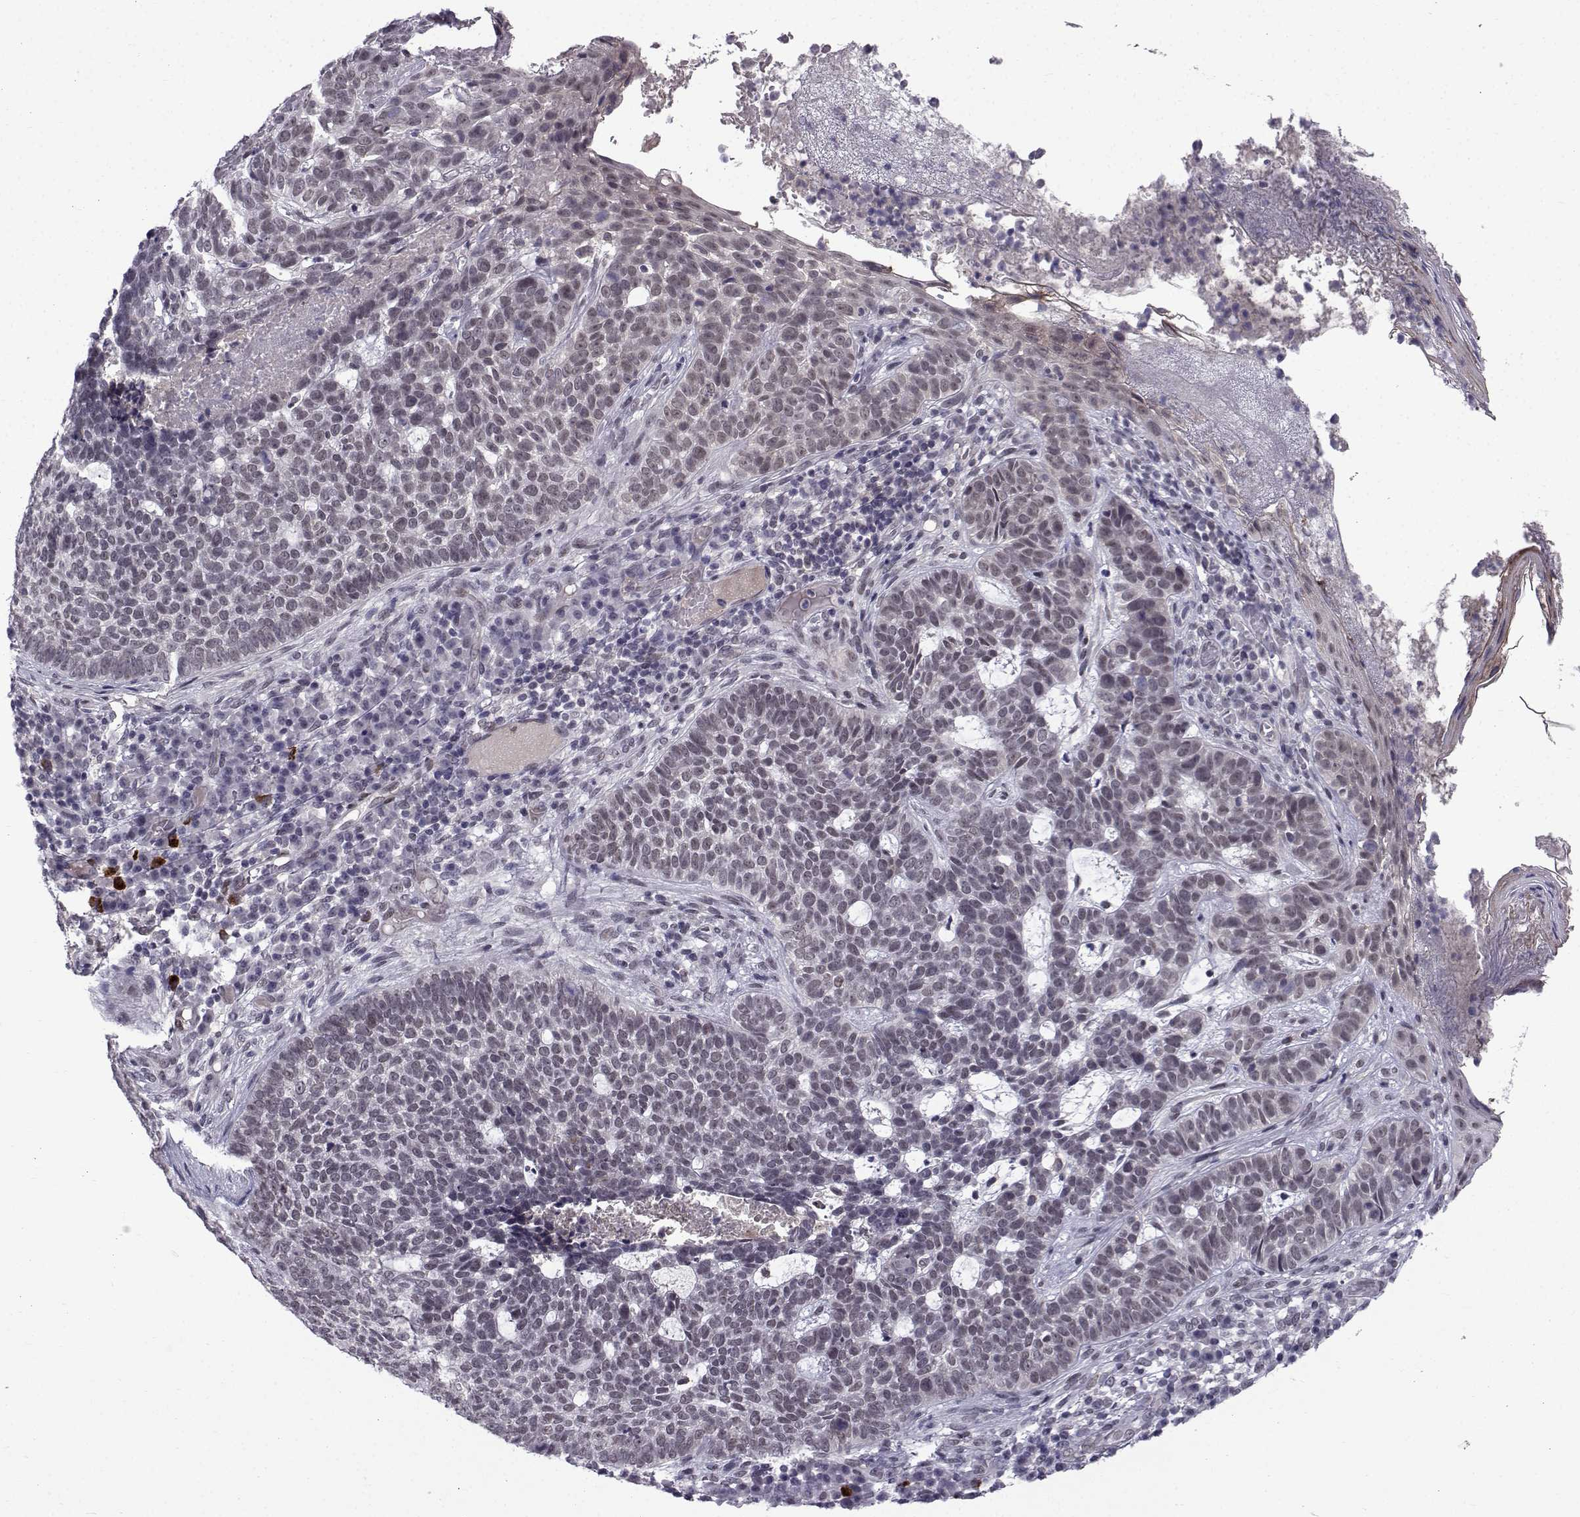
{"staining": {"intensity": "weak", "quantity": "<25%", "location": "nuclear"}, "tissue": "skin cancer", "cell_type": "Tumor cells", "image_type": "cancer", "snomed": [{"axis": "morphology", "description": "Basal cell carcinoma"}, {"axis": "topography", "description": "Skin"}], "caption": "Tumor cells show no significant staining in skin cancer (basal cell carcinoma).", "gene": "RBM24", "patient": {"sex": "female", "age": 69}}